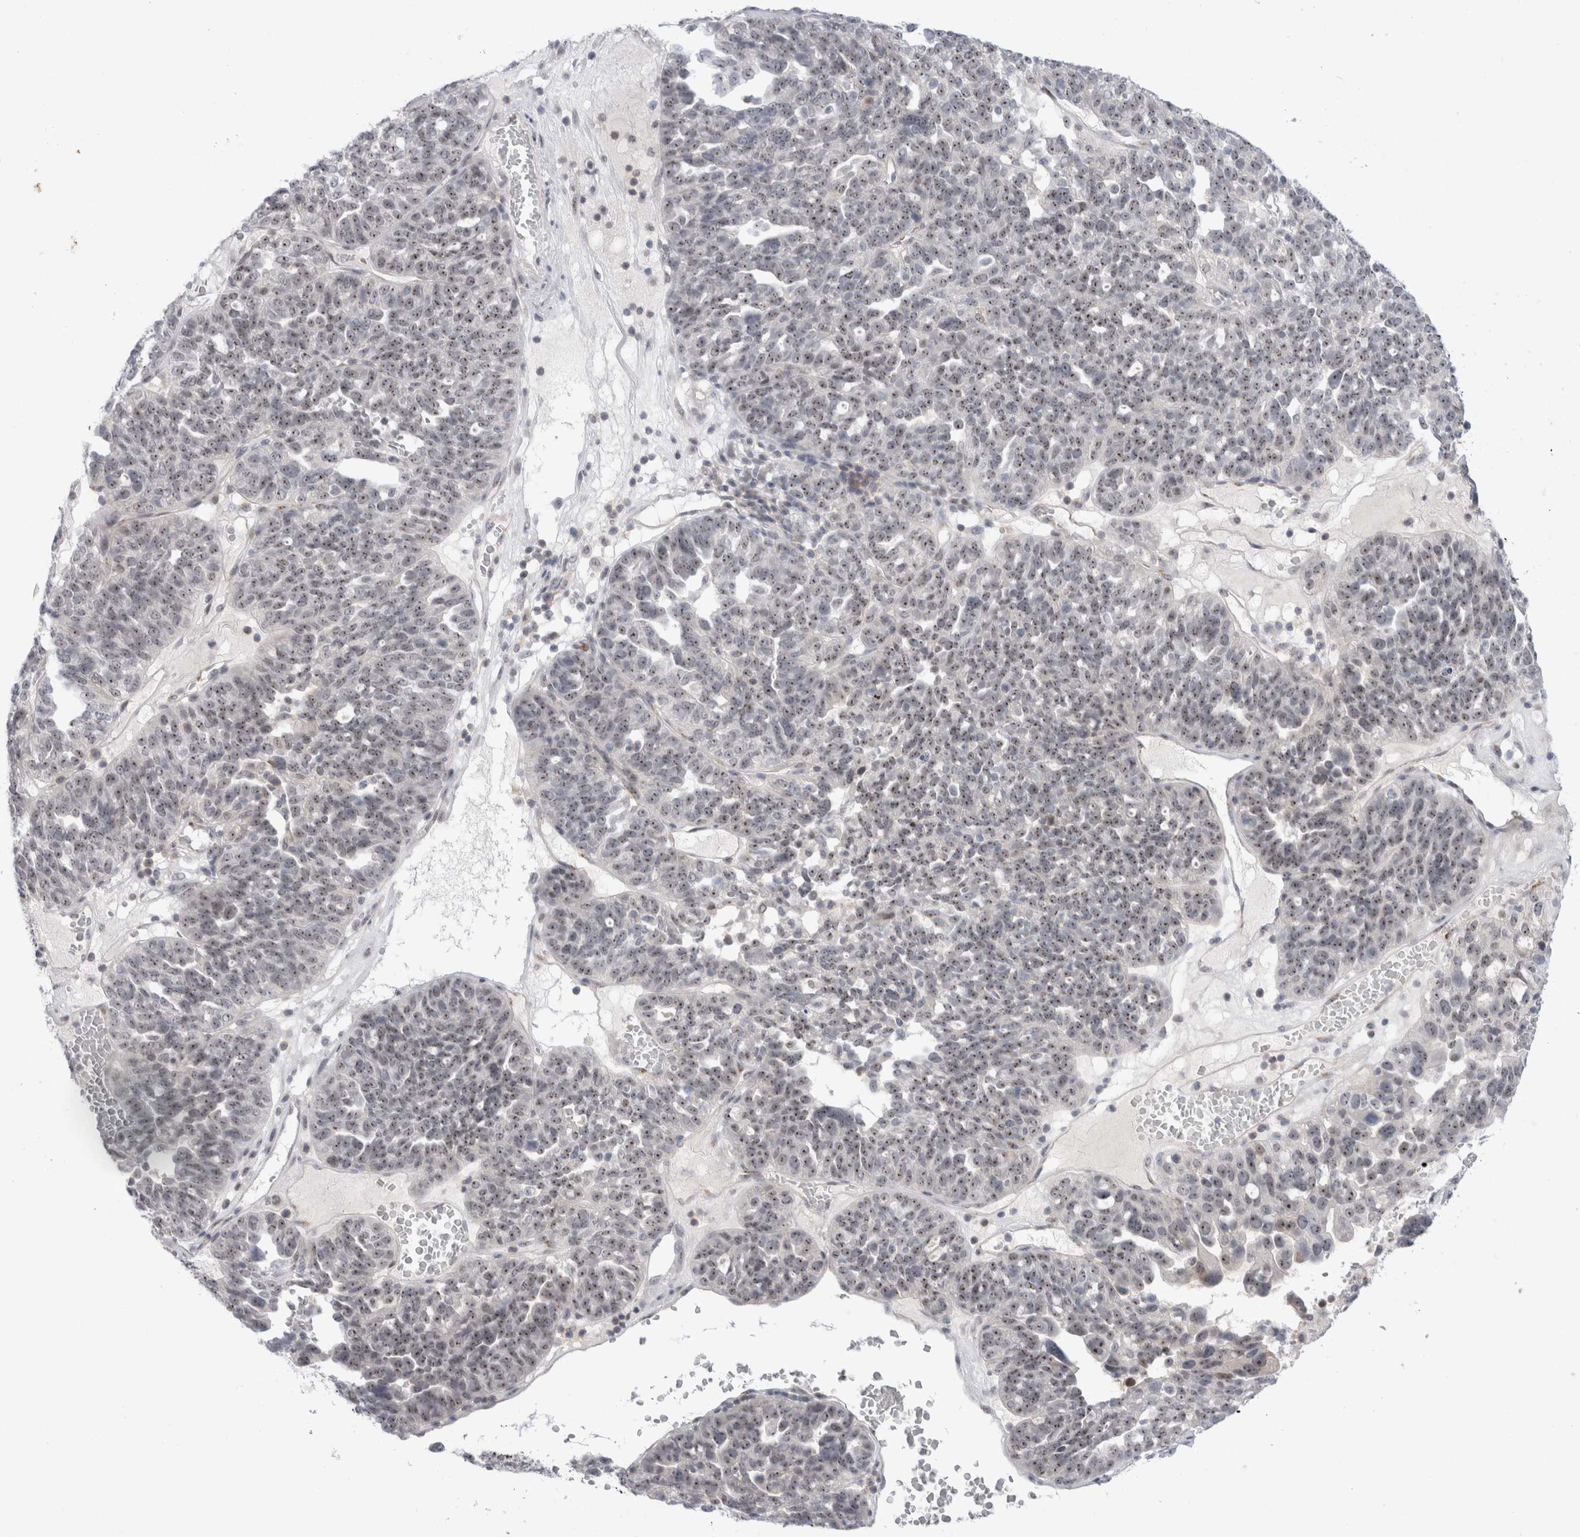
{"staining": {"intensity": "weak", "quantity": ">75%", "location": "nuclear"}, "tissue": "ovarian cancer", "cell_type": "Tumor cells", "image_type": "cancer", "snomed": [{"axis": "morphology", "description": "Cystadenocarcinoma, serous, NOS"}, {"axis": "topography", "description": "Ovary"}], "caption": "Immunohistochemical staining of ovarian cancer reveals low levels of weak nuclear protein expression in about >75% of tumor cells.", "gene": "CERS5", "patient": {"sex": "female", "age": 59}}